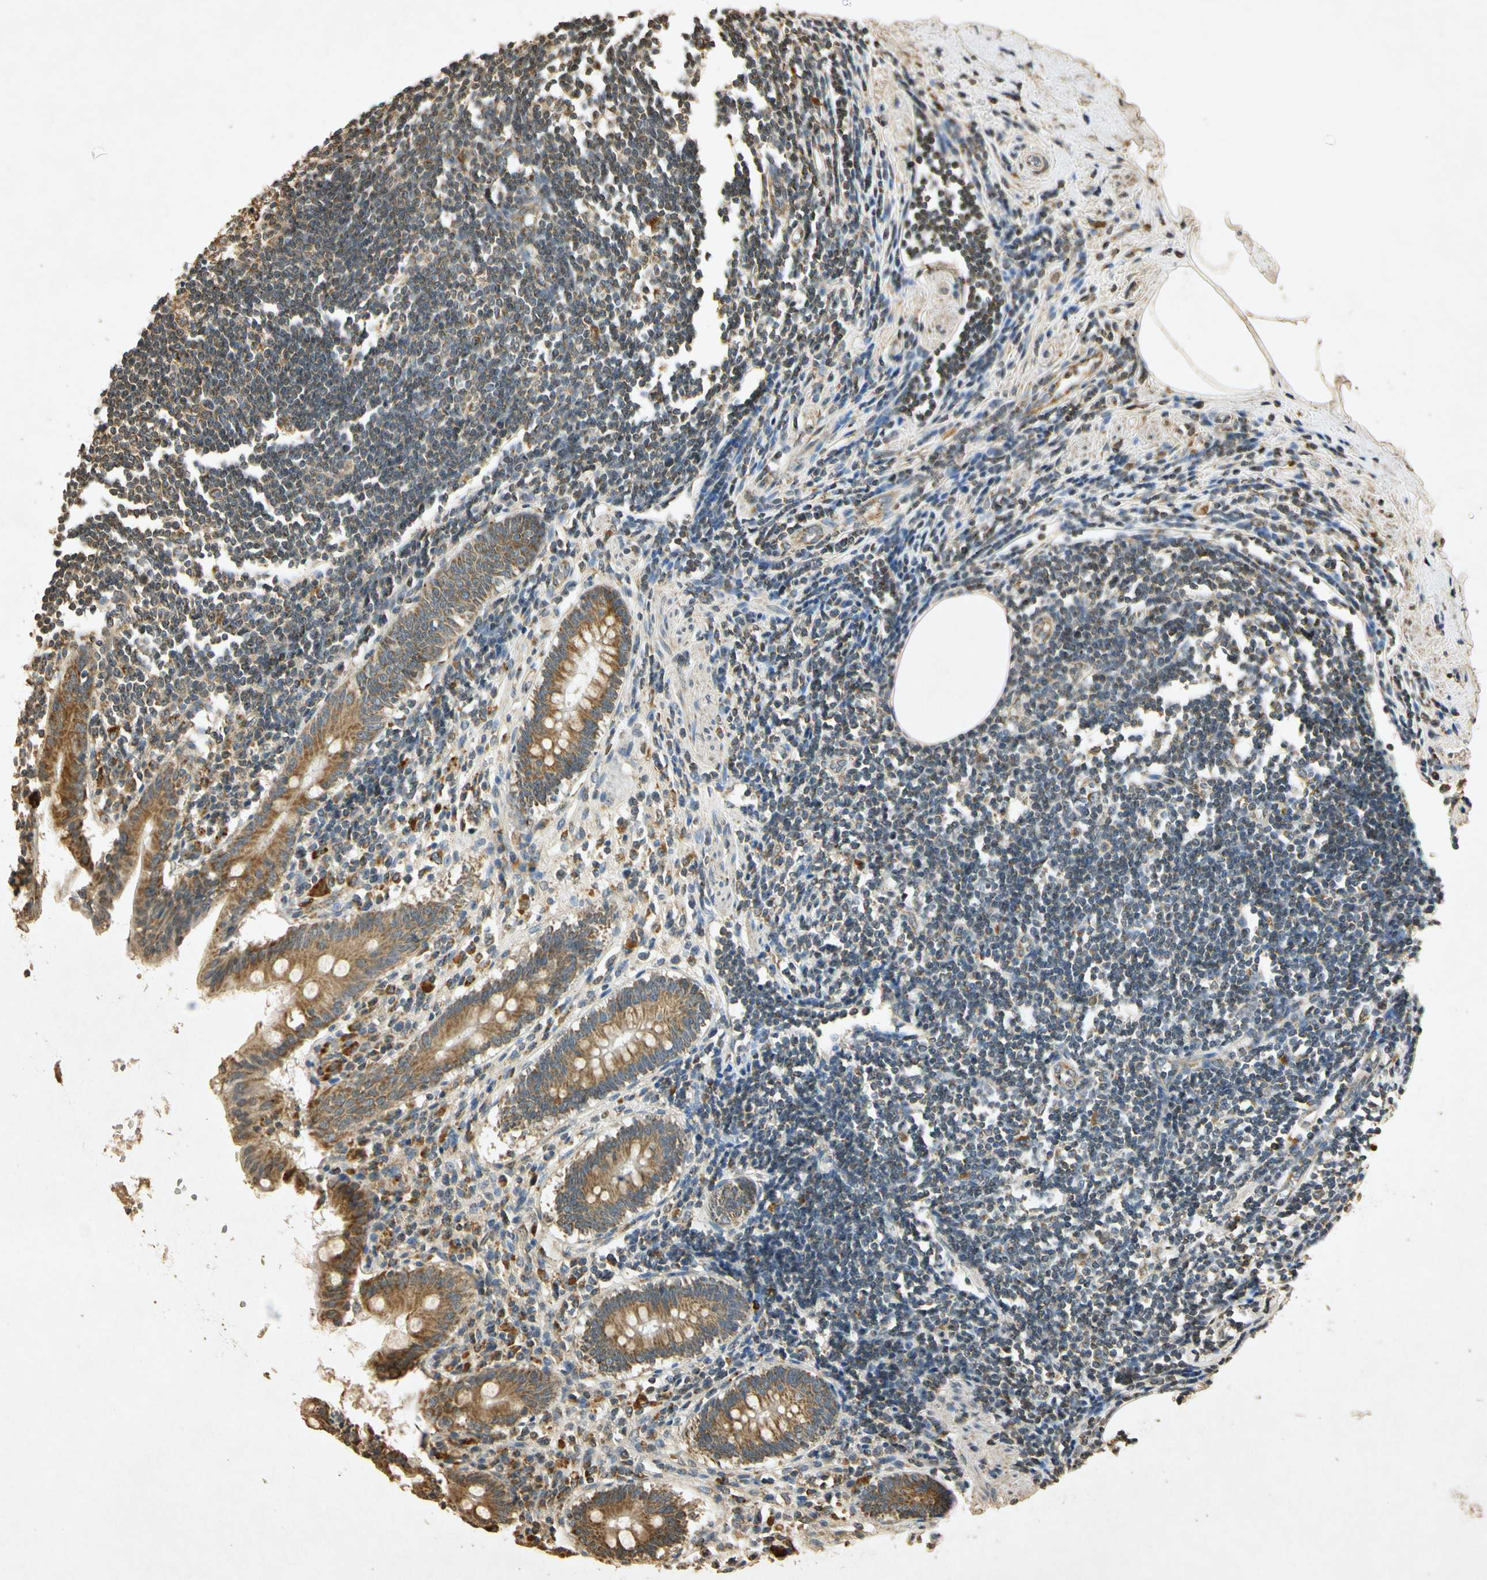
{"staining": {"intensity": "moderate", "quantity": ">75%", "location": "cytoplasmic/membranous"}, "tissue": "appendix", "cell_type": "Glandular cells", "image_type": "normal", "snomed": [{"axis": "morphology", "description": "Normal tissue, NOS"}, {"axis": "topography", "description": "Appendix"}], "caption": "Glandular cells demonstrate medium levels of moderate cytoplasmic/membranous expression in approximately >75% of cells in benign appendix. The staining was performed using DAB (3,3'-diaminobenzidine) to visualize the protein expression in brown, while the nuclei were stained in blue with hematoxylin (Magnification: 20x).", "gene": "PRDX3", "patient": {"sex": "female", "age": 50}}